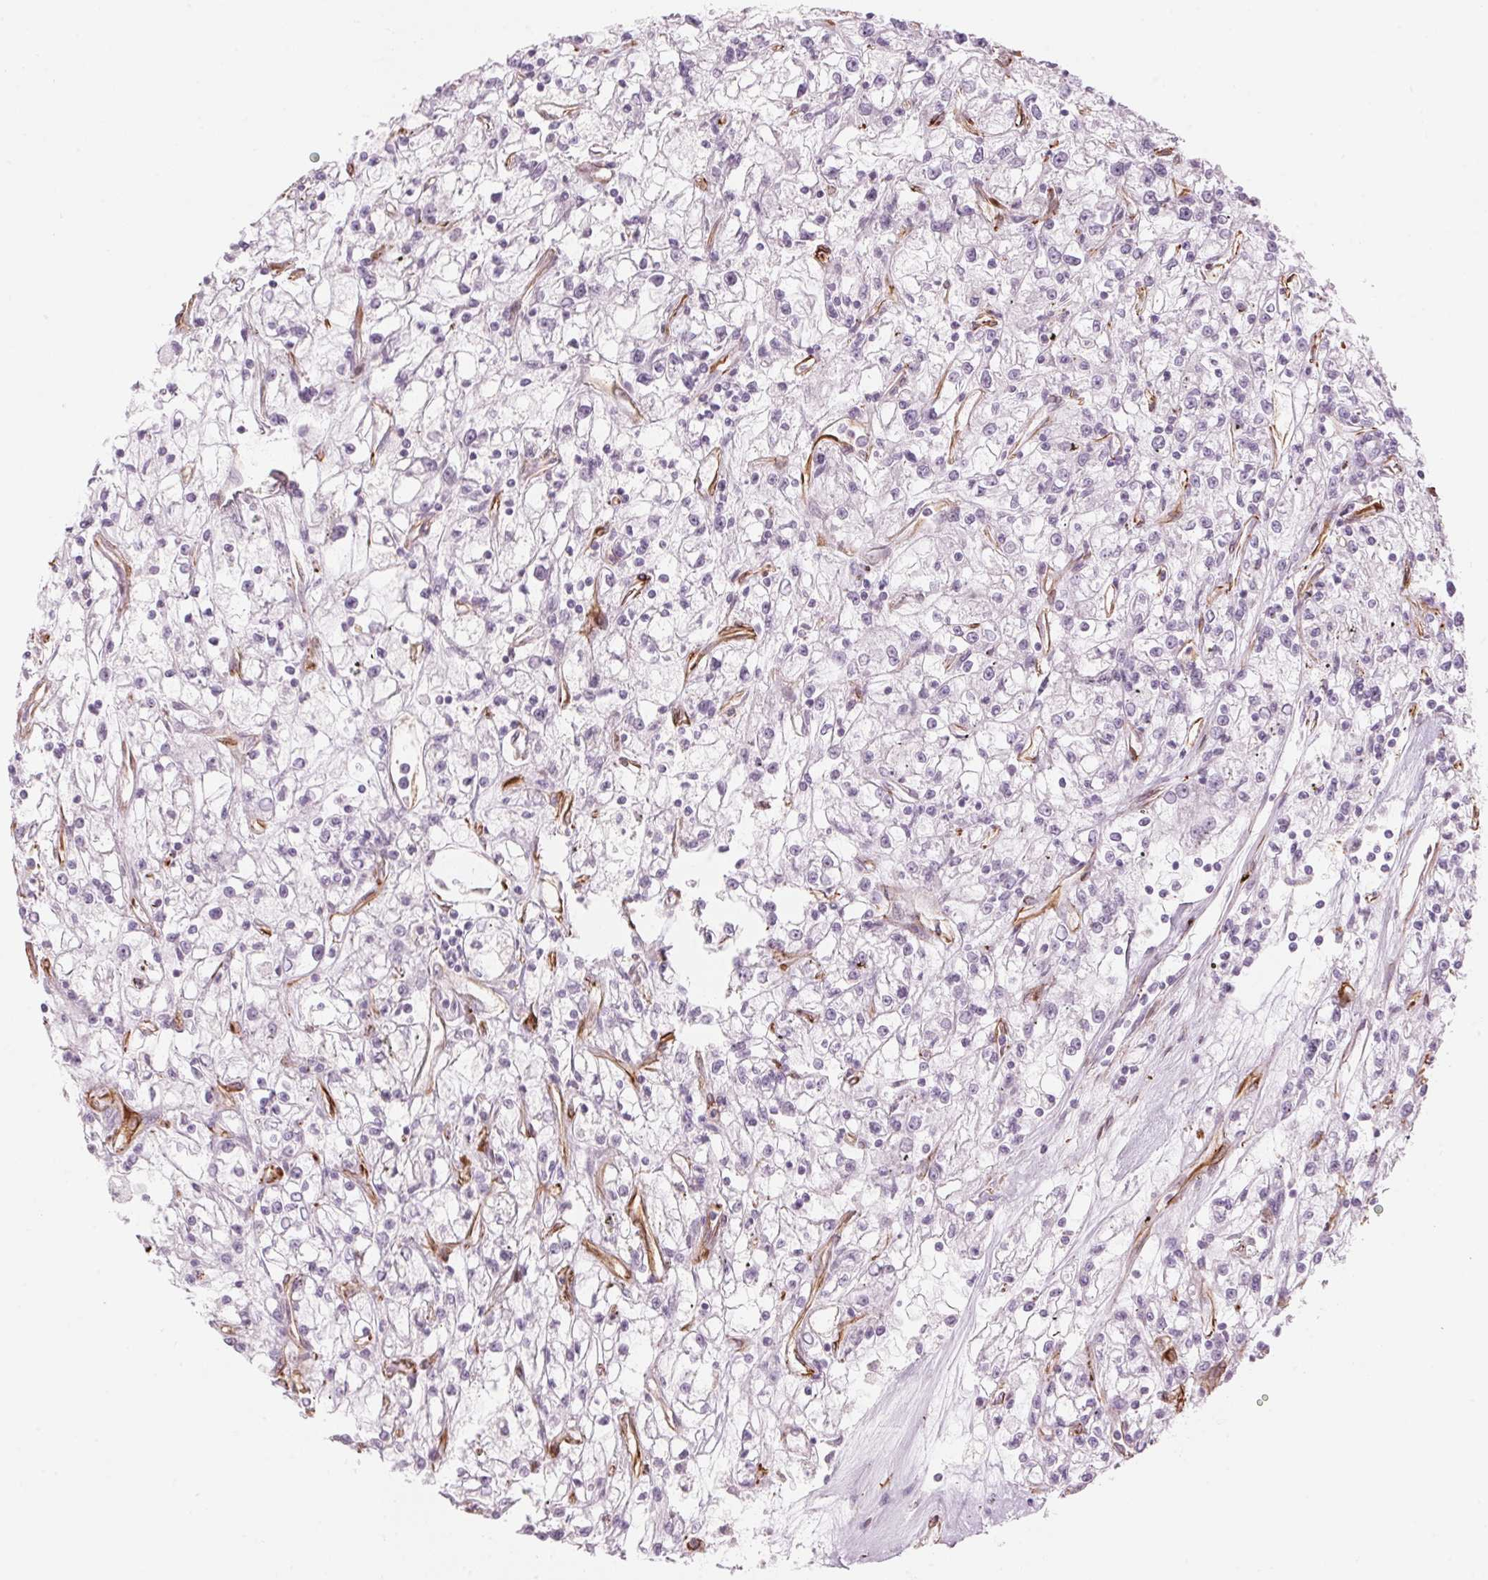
{"staining": {"intensity": "negative", "quantity": "none", "location": "none"}, "tissue": "renal cancer", "cell_type": "Tumor cells", "image_type": "cancer", "snomed": [{"axis": "morphology", "description": "Adenocarcinoma, NOS"}, {"axis": "topography", "description": "Kidney"}], "caption": "Immunohistochemistry (IHC) micrograph of renal cancer (adenocarcinoma) stained for a protein (brown), which demonstrates no expression in tumor cells.", "gene": "CLPS", "patient": {"sex": "female", "age": 59}}